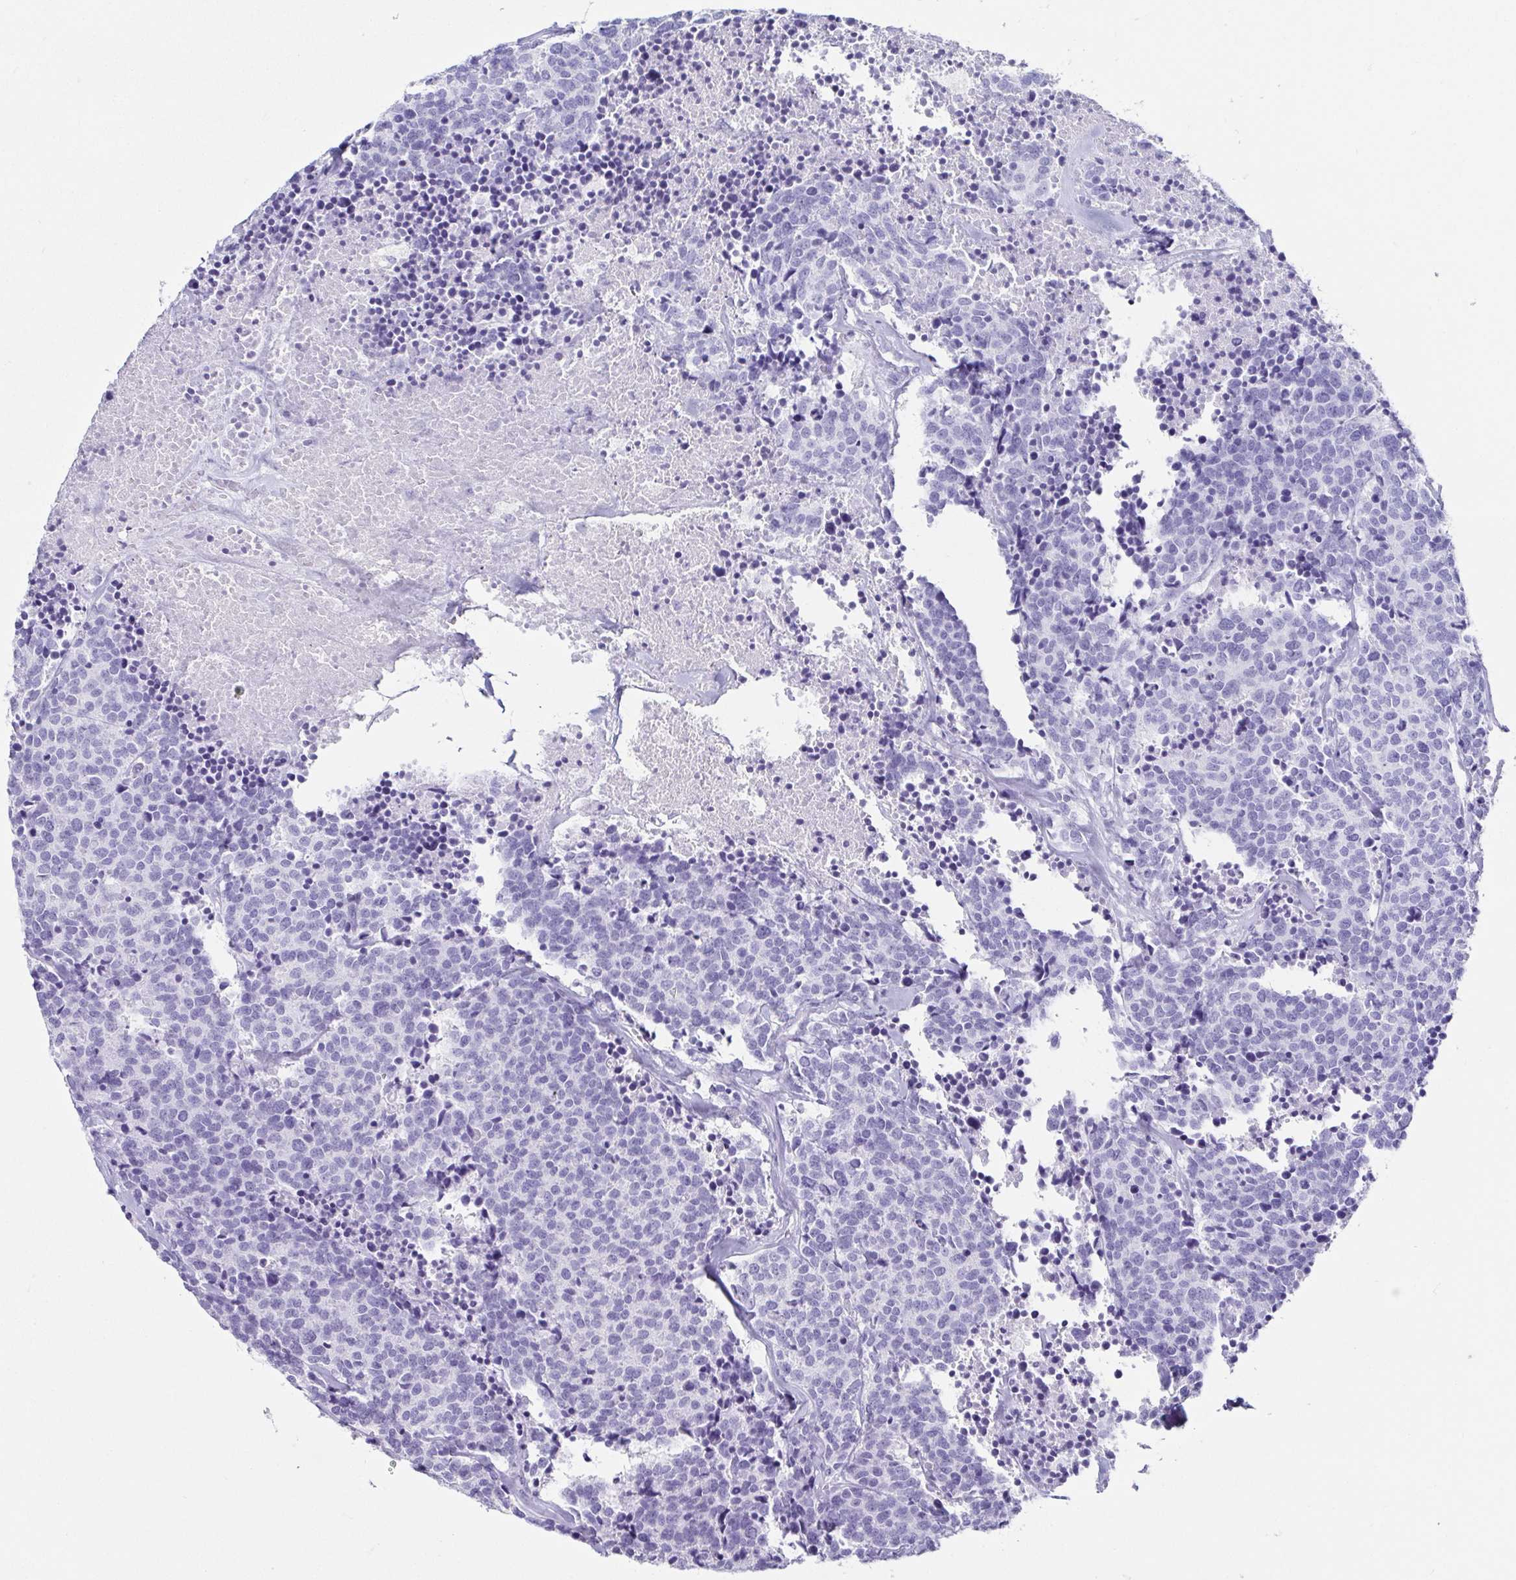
{"staining": {"intensity": "negative", "quantity": "none", "location": "none"}, "tissue": "carcinoid", "cell_type": "Tumor cells", "image_type": "cancer", "snomed": [{"axis": "morphology", "description": "Carcinoid, malignant, NOS"}, {"axis": "topography", "description": "Skin"}], "caption": "The IHC image has no significant staining in tumor cells of carcinoid tissue.", "gene": "CD164L2", "patient": {"sex": "female", "age": 79}}